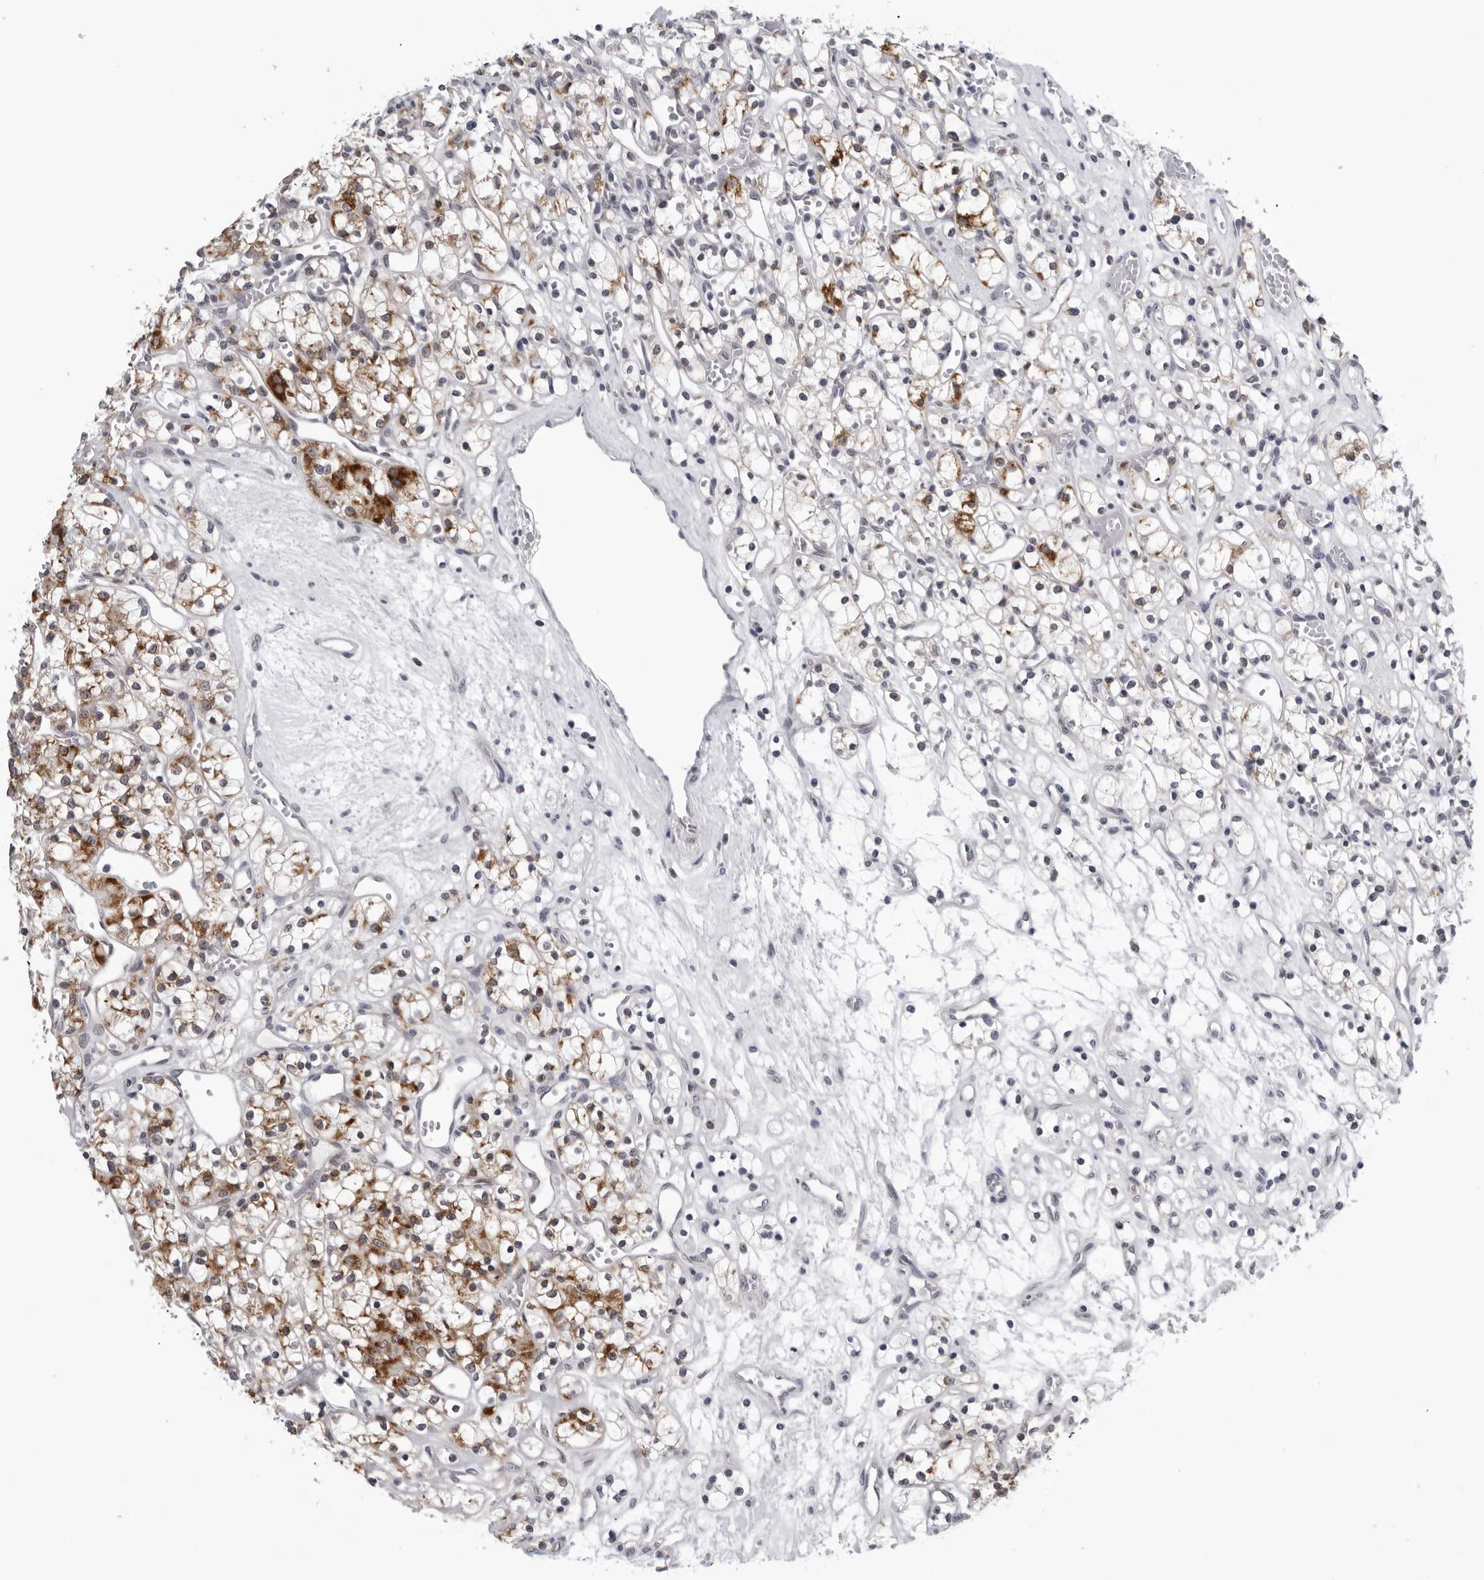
{"staining": {"intensity": "strong", "quantity": "25%-75%", "location": "cytoplasmic/membranous"}, "tissue": "renal cancer", "cell_type": "Tumor cells", "image_type": "cancer", "snomed": [{"axis": "morphology", "description": "Adenocarcinoma, NOS"}, {"axis": "topography", "description": "Kidney"}], "caption": "Immunohistochemistry photomicrograph of neoplastic tissue: renal cancer stained using IHC demonstrates high levels of strong protein expression localized specifically in the cytoplasmic/membranous of tumor cells, appearing as a cytoplasmic/membranous brown color.", "gene": "CPT2", "patient": {"sex": "female", "age": 59}}